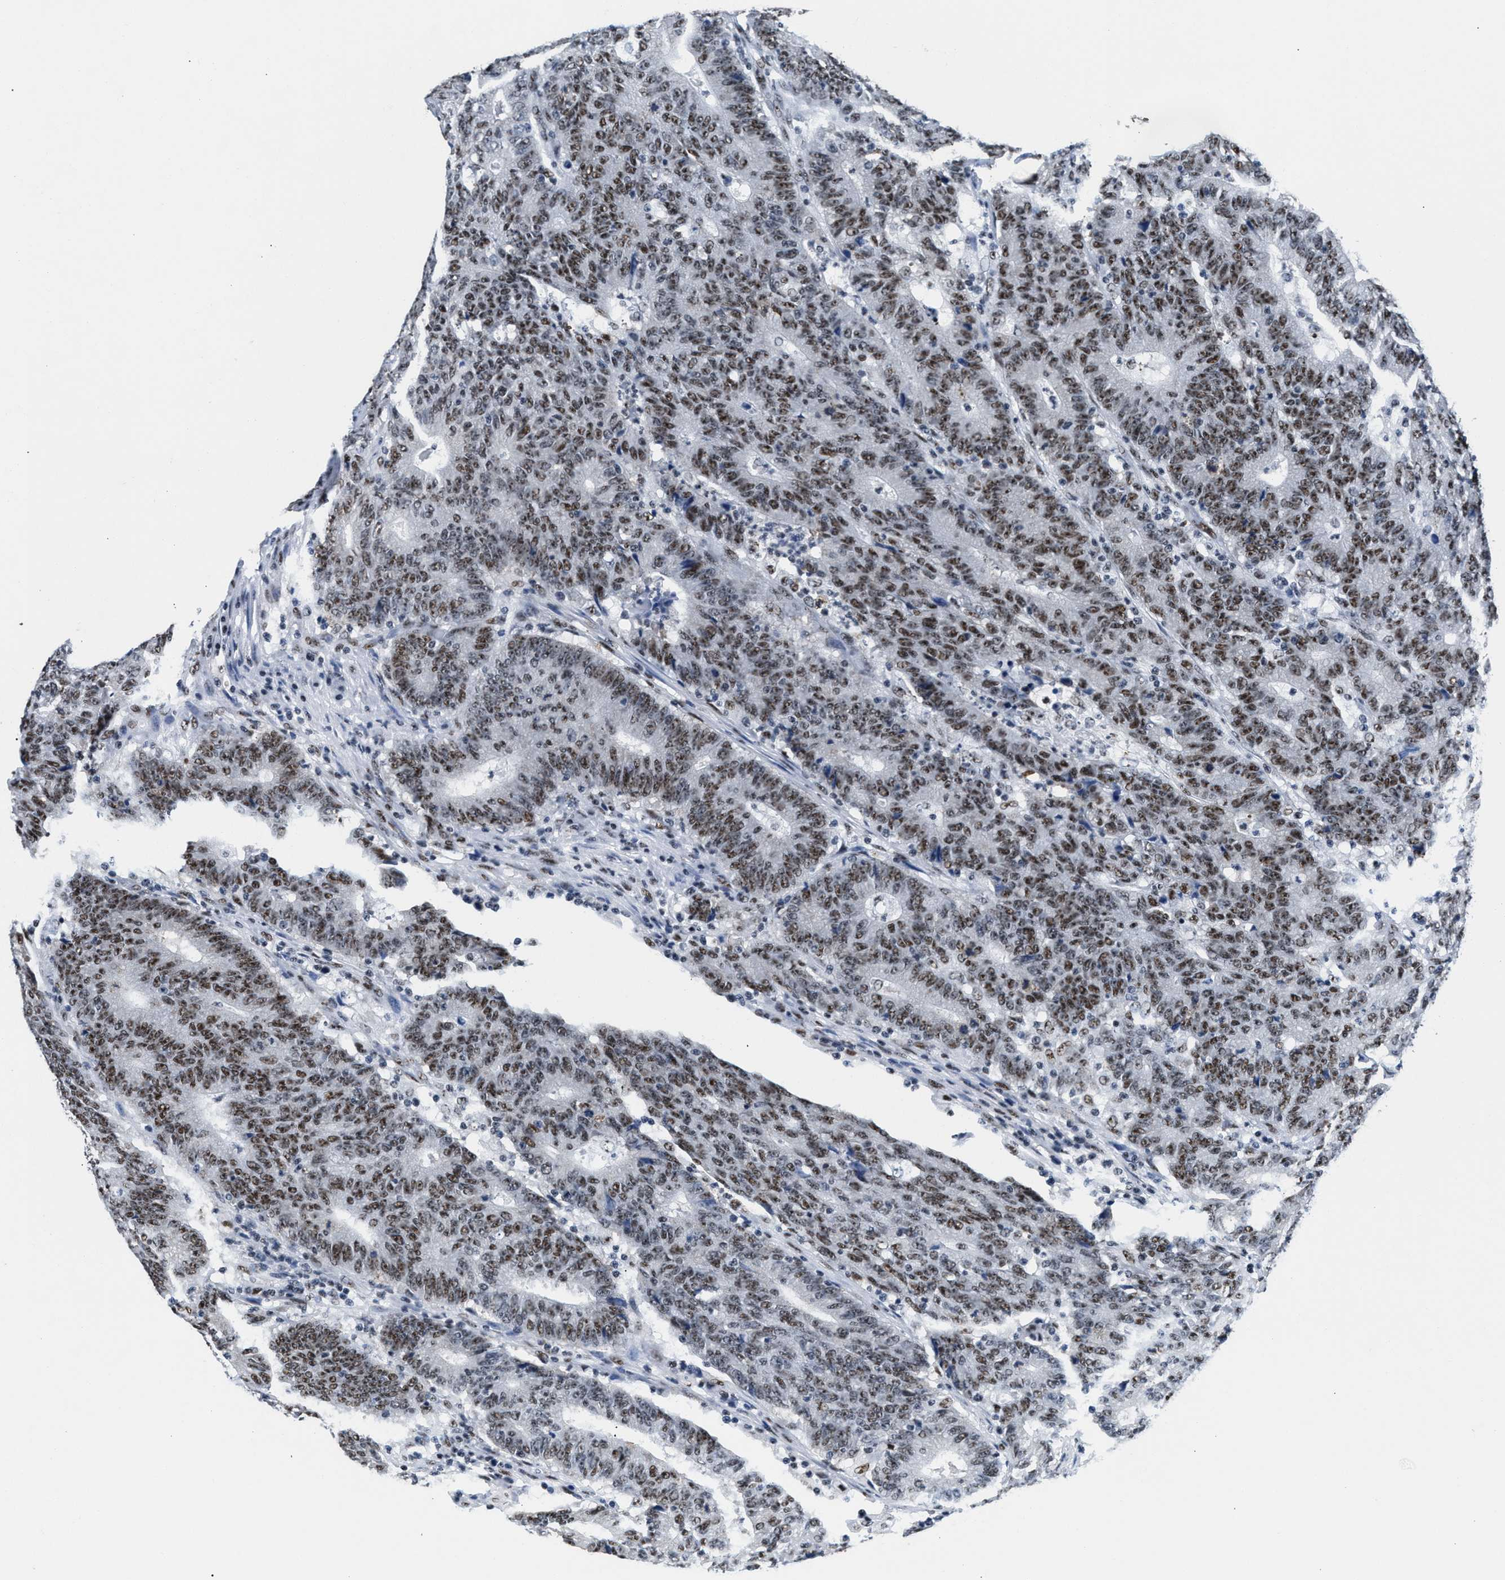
{"staining": {"intensity": "moderate", "quantity": ">75%", "location": "nuclear"}, "tissue": "colorectal cancer", "cell_type": "Tumor cells", "image_type": "cancer", "snomed": [{"axis": "morphology", "description": "Normal tissue, NOS"}, {"axis": "morphology", "description": "Adenocarcinoma, NOS"}, {"axis": "topography", "description": "Colon"}], "caption": "Immunohistochemical staining of human colorectal adenocarcinoma displays medium levels of moderate nuclear protein expression in about >75% of tumor cells.", "gene": "RAD50", "patient": {"sex": "female", "age": 75}}